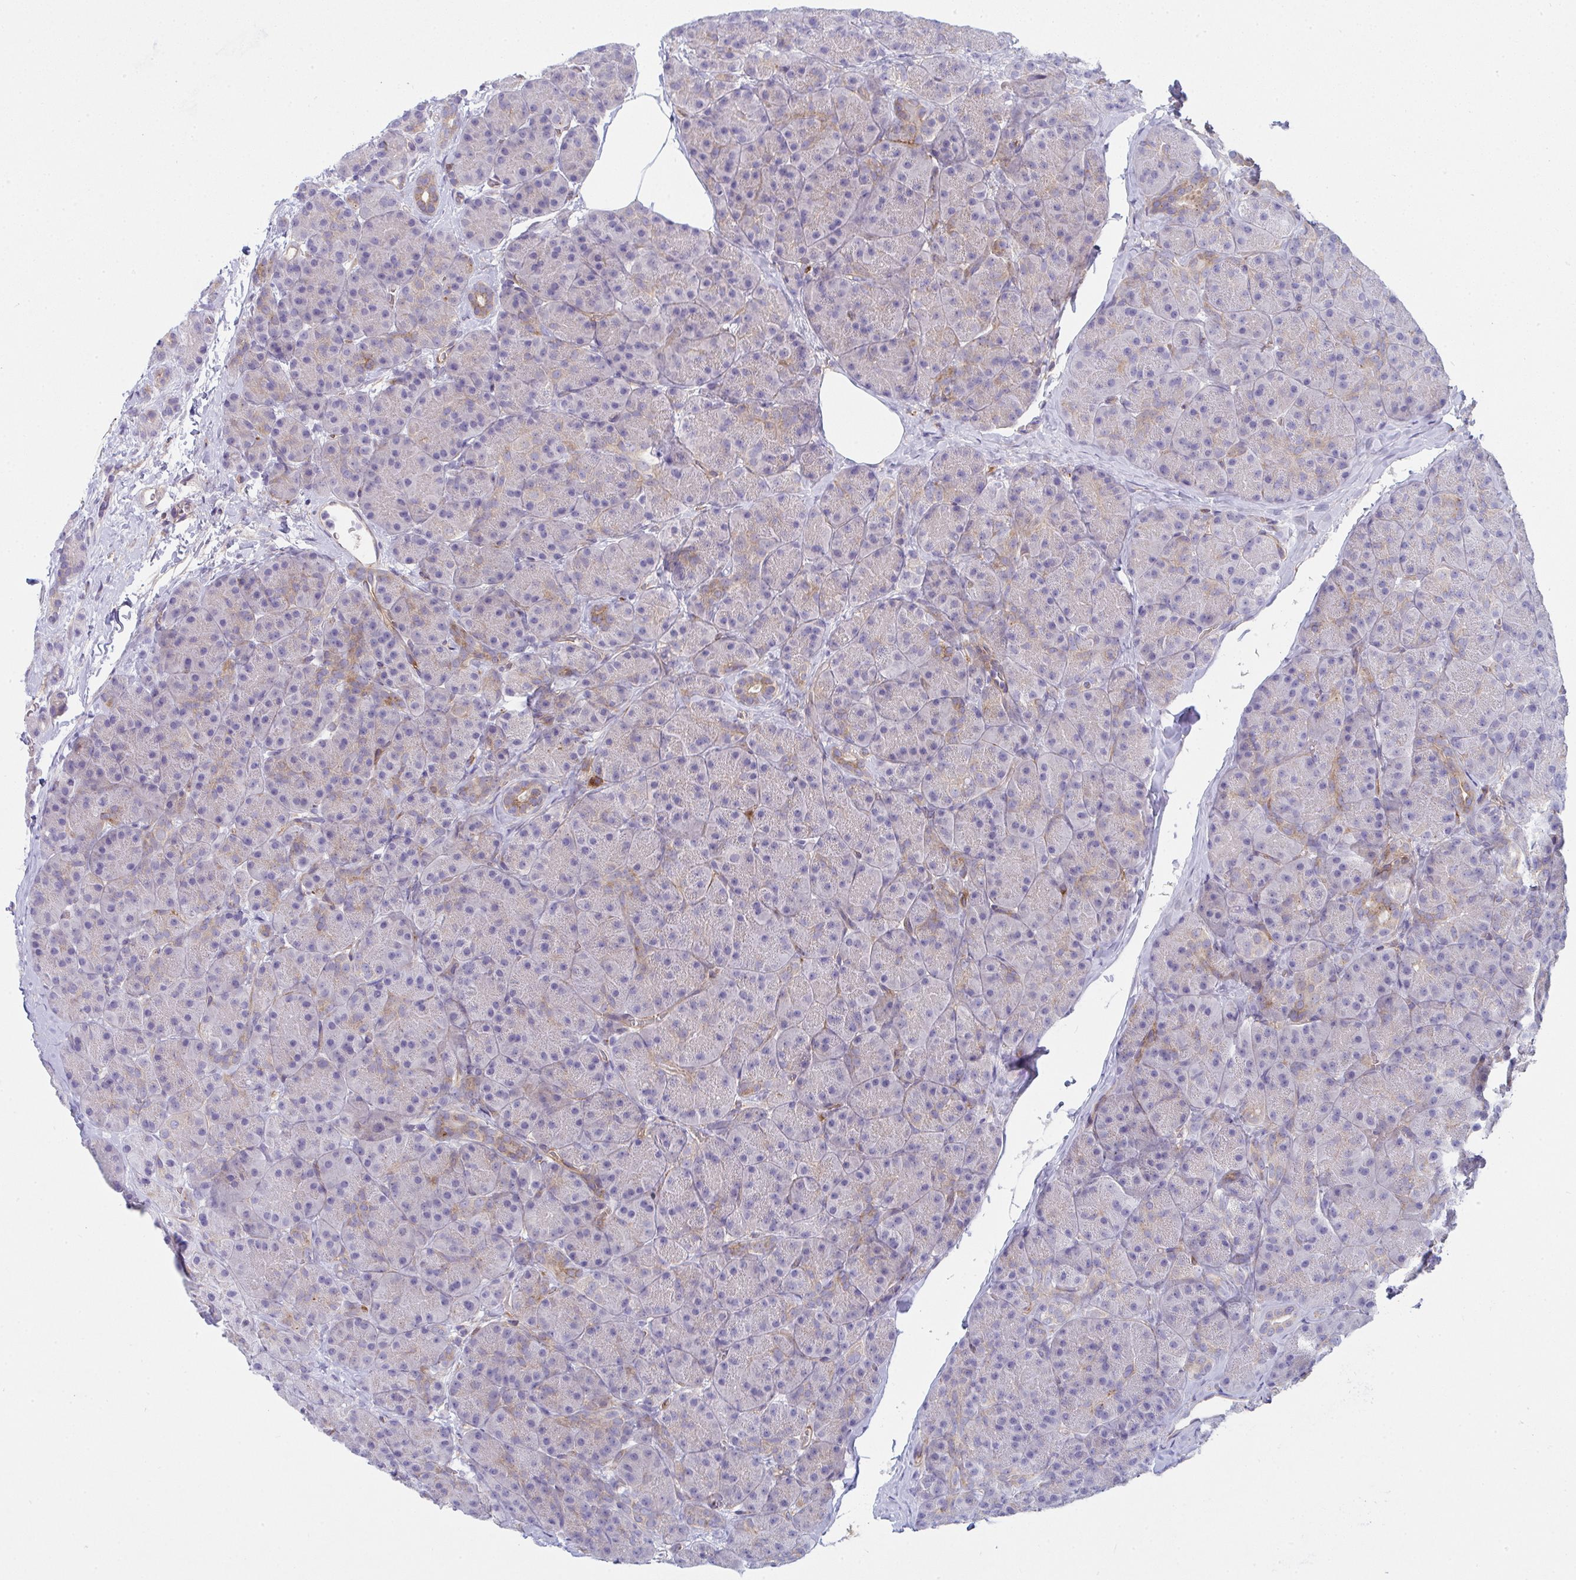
{"staining": {"intensity": "moderate", "quantity": "<25%", "location": "cytoplasmic/membranous"}, "tissue": "pancreas", "cell_type": "Exocrine glandular cells", "image_type": "normal", "snomed": [{"axis": "morphology", "description": "Normal tissue, NOS"}, {"axis": "topography", "description": "Pancreas"}], "caption": "This photomicrograph demonstrates immunohistochemistry (IHC) staining of normal human pancreas, with low moderate cytoplasmic/membranous positivity in about <25% of exocrine glandular cells.", "gene": "GAB1", "patient": {"sex": "male", "age": 57}}